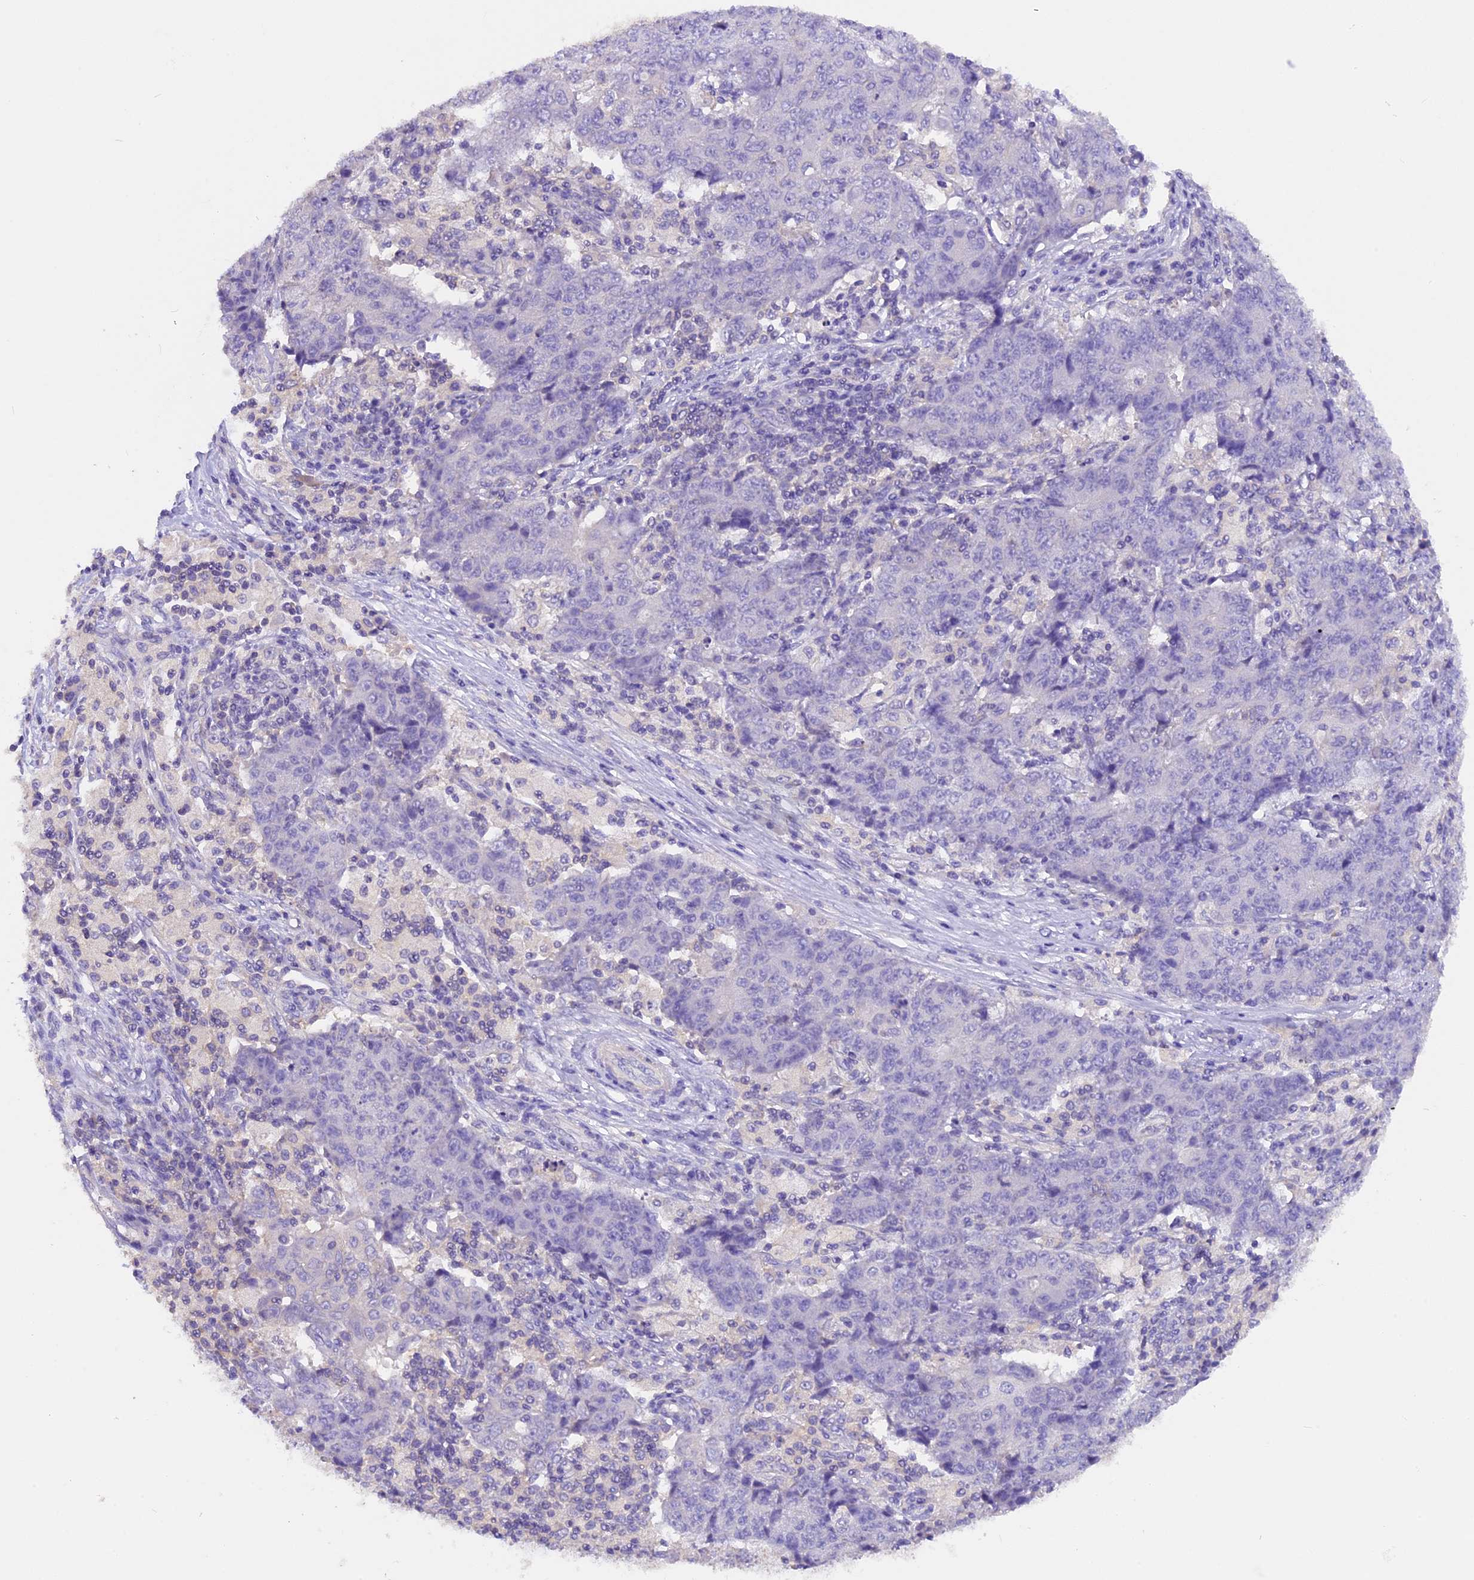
{"staining": {"intensity": "negative", "quantity": "none", "location": "none"}, "tissue": "ovarian cancer", "cell_type": "Tumor cells", "image_type": "cancer", "snomed": [{"axis": "morphology", "description": "Carcinoma, endometroid"}, {"axis": "topography", "description": "Ovary"}], "caption": "Tumor cells show no significant protein expression in endometroid carcinoma (ovarian).", "gene": "AP3B2", "patient": {"sex": "female", "age": 42}}